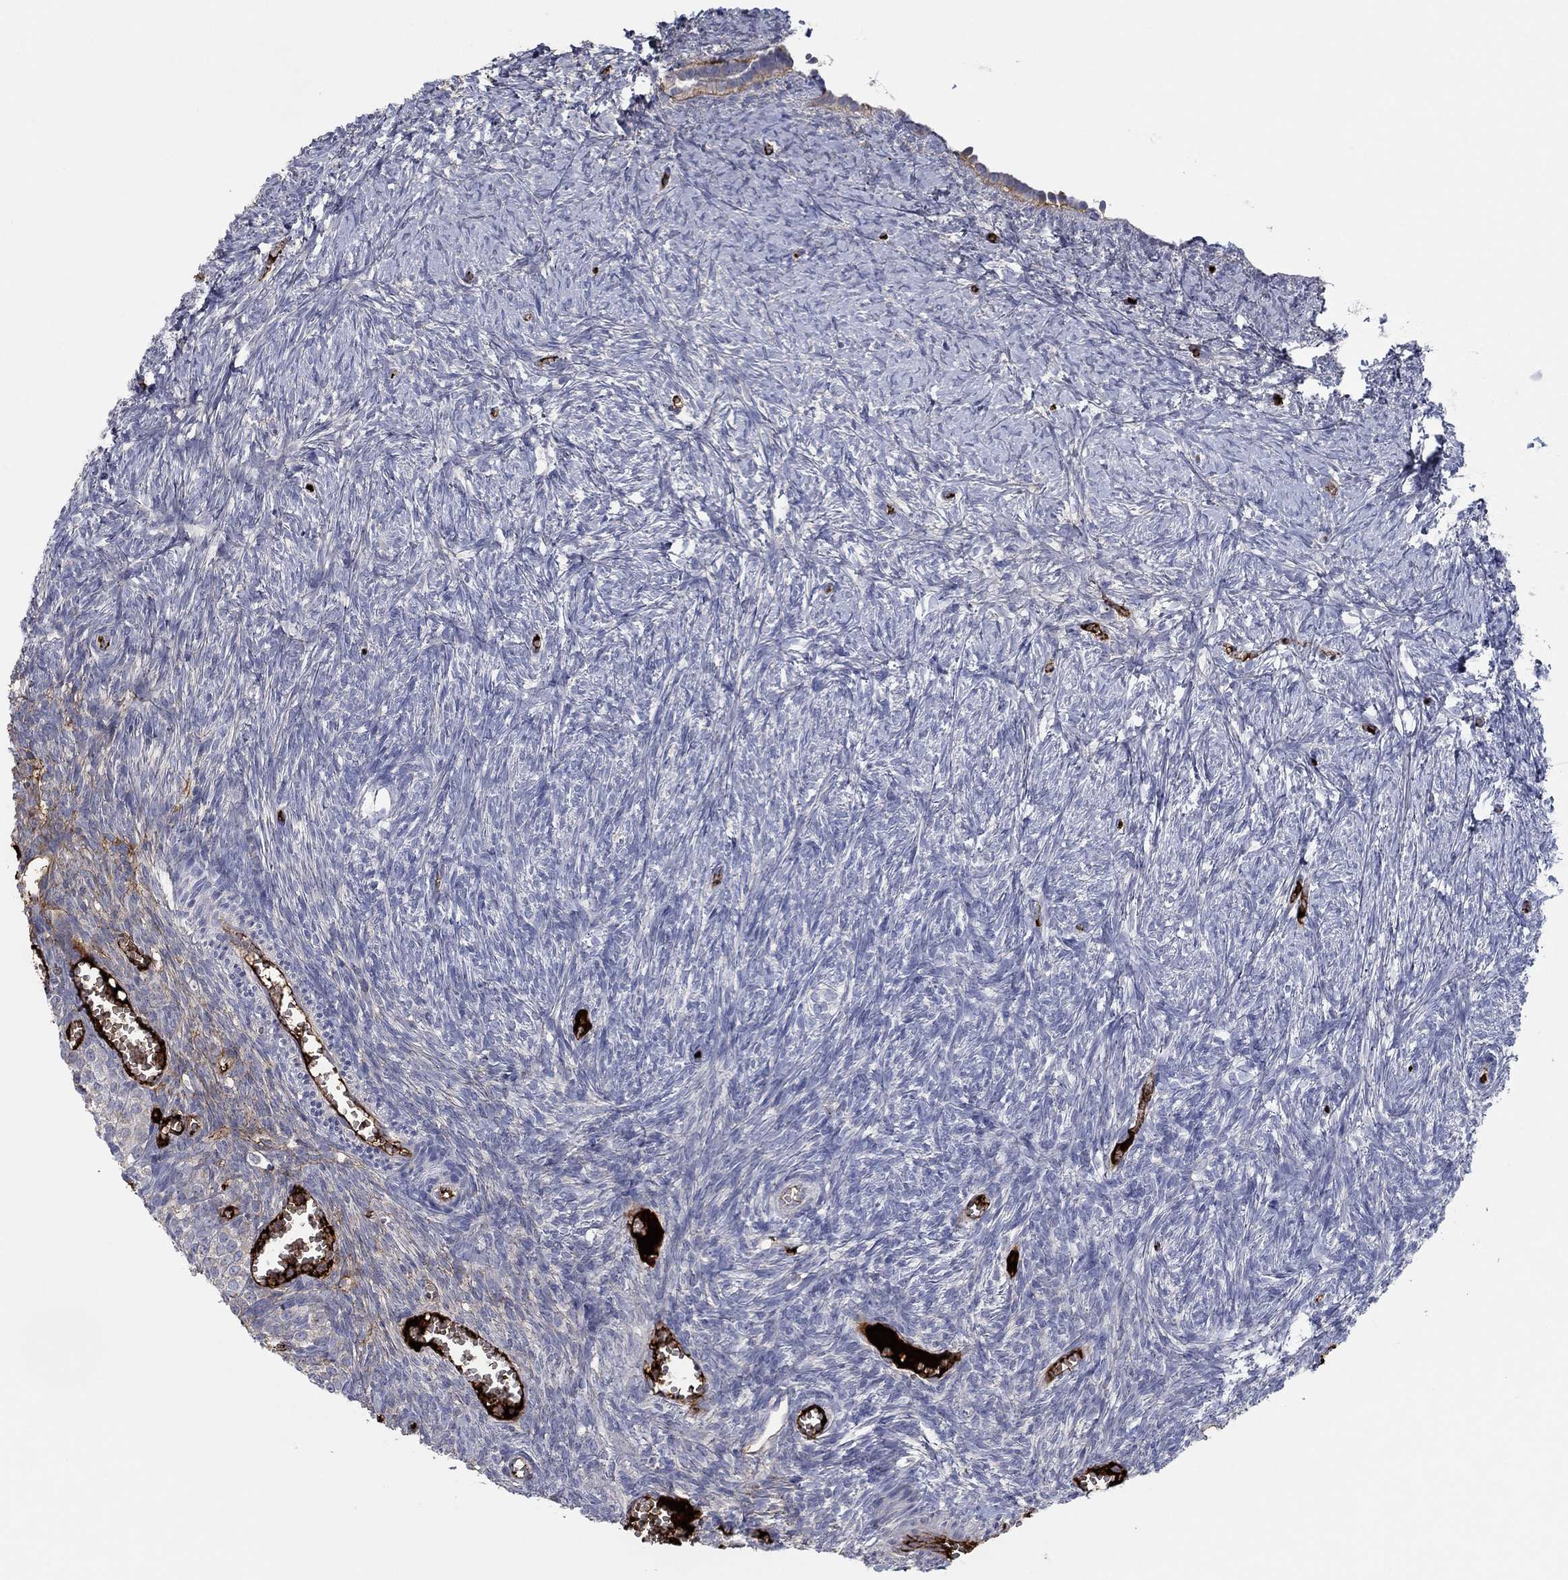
{"staining": {"intensity": "negative", "quantity": "none", "location": "none"}, "tissue": "ovary", "cell_type": "Follicle cells", "image_type": "normal", "snomed": [{"axis": "morphology", "description": "Normal tissue, NOS"}, {"axis": "topography", "description": "Ovary"}], "caption": "The photomicrograph exhibits no staining of follicle cells in normal ovary.", "gene": "APOC3", "patient": {"sex": "female", "age": 43}}